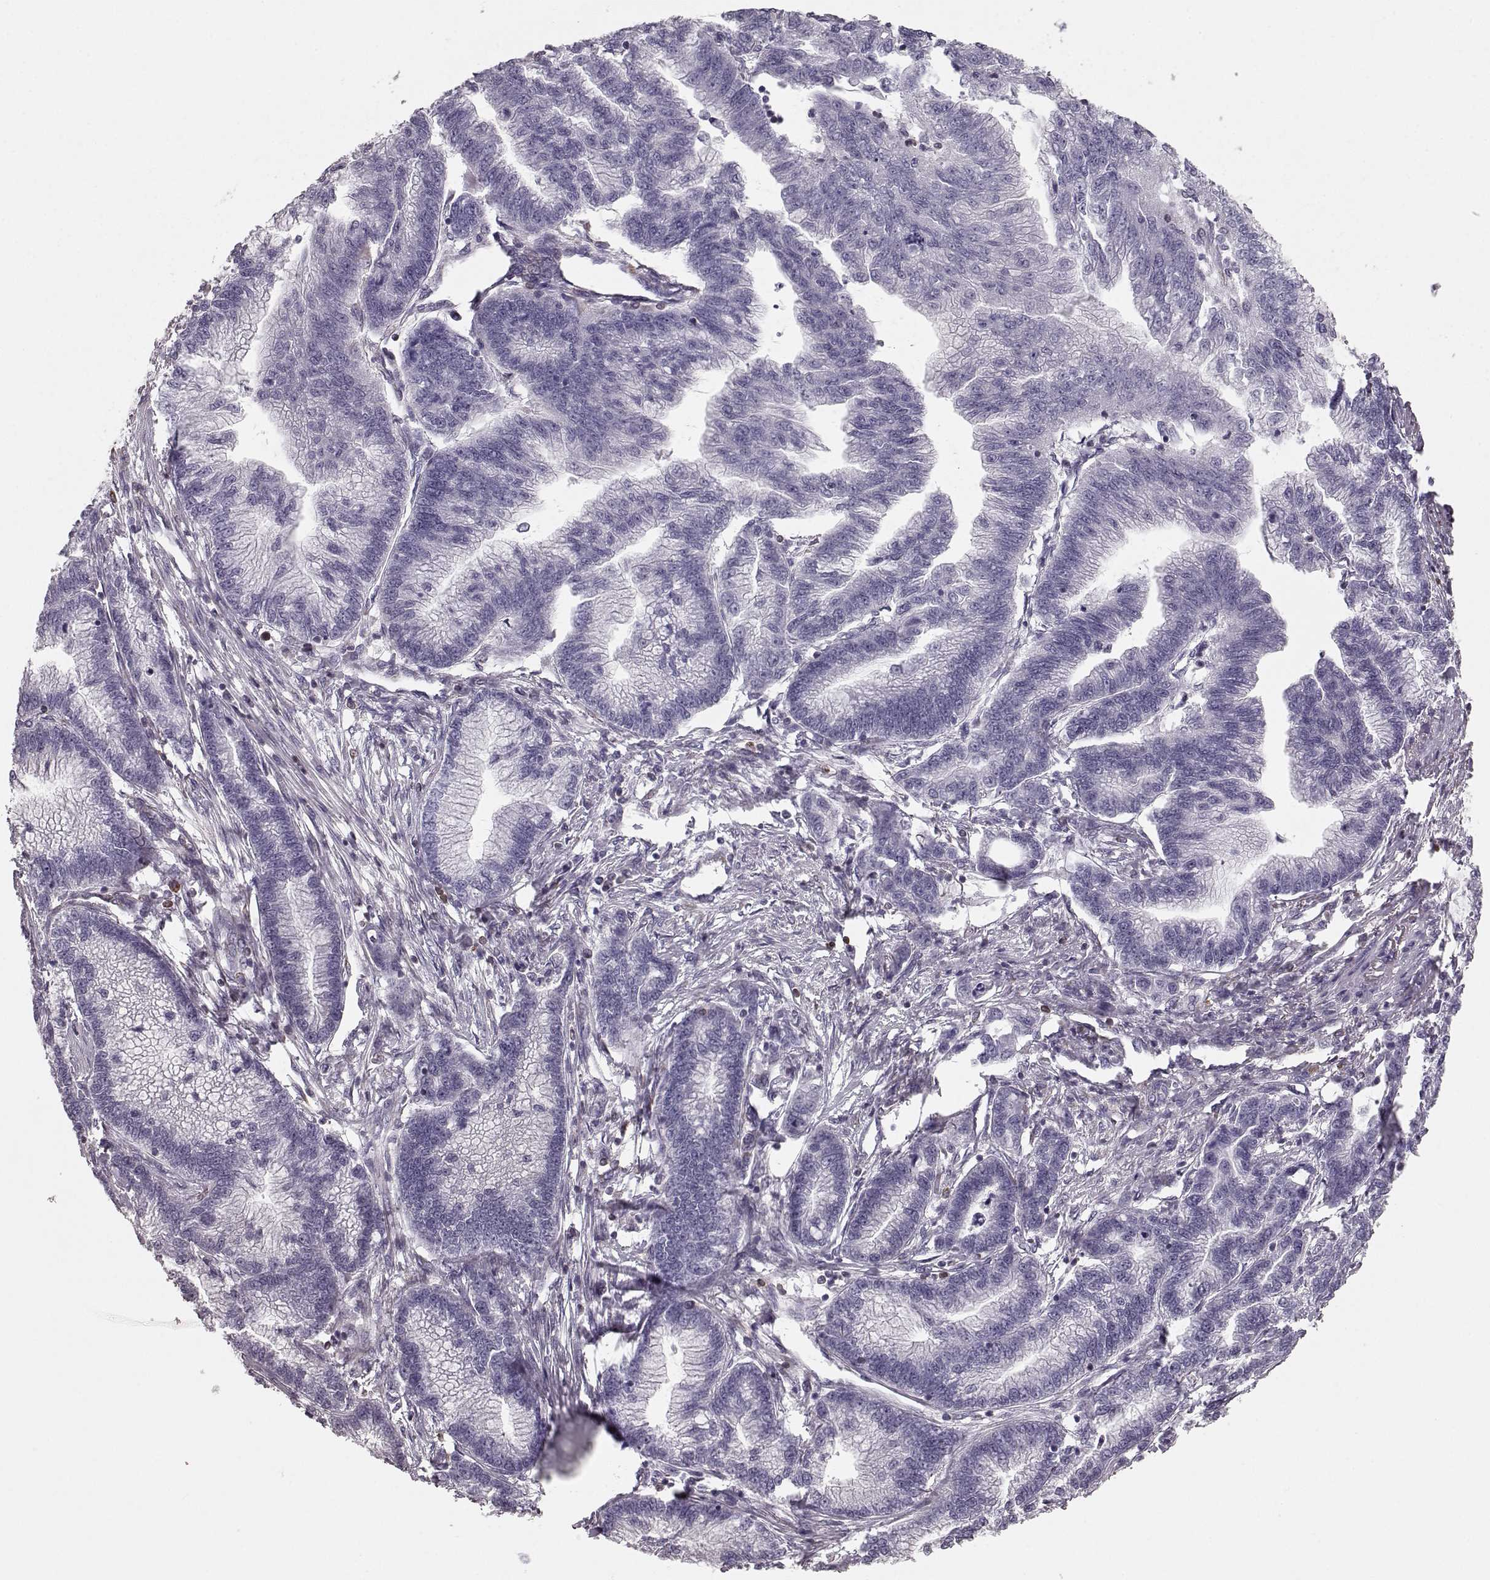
{"staining": {"intensity": "negative", "quantity": "none", "location": "none"}, "tissue": "stomach cancer", "cell_type": "Tumor cells", "image_type": "cancer", "snomed": [{"axis": "morphology", "description": "Adenocarcinoma, NOS"}, {"axis": "topography", "description": "Stomach"}], "caption": "IHC photomicrograph of adenocarcinoma (stomach) stained for a protein (brown), which displays no positivity in tumor cells. Brightfield microscopy of IHC stained with DAB (3,3'-diaminobenzidine) (brown) and hematoxylin (blue), captured at high magnification.", "gene": "ELOVL5", "patient": {"sex": "male", "age": 83}}